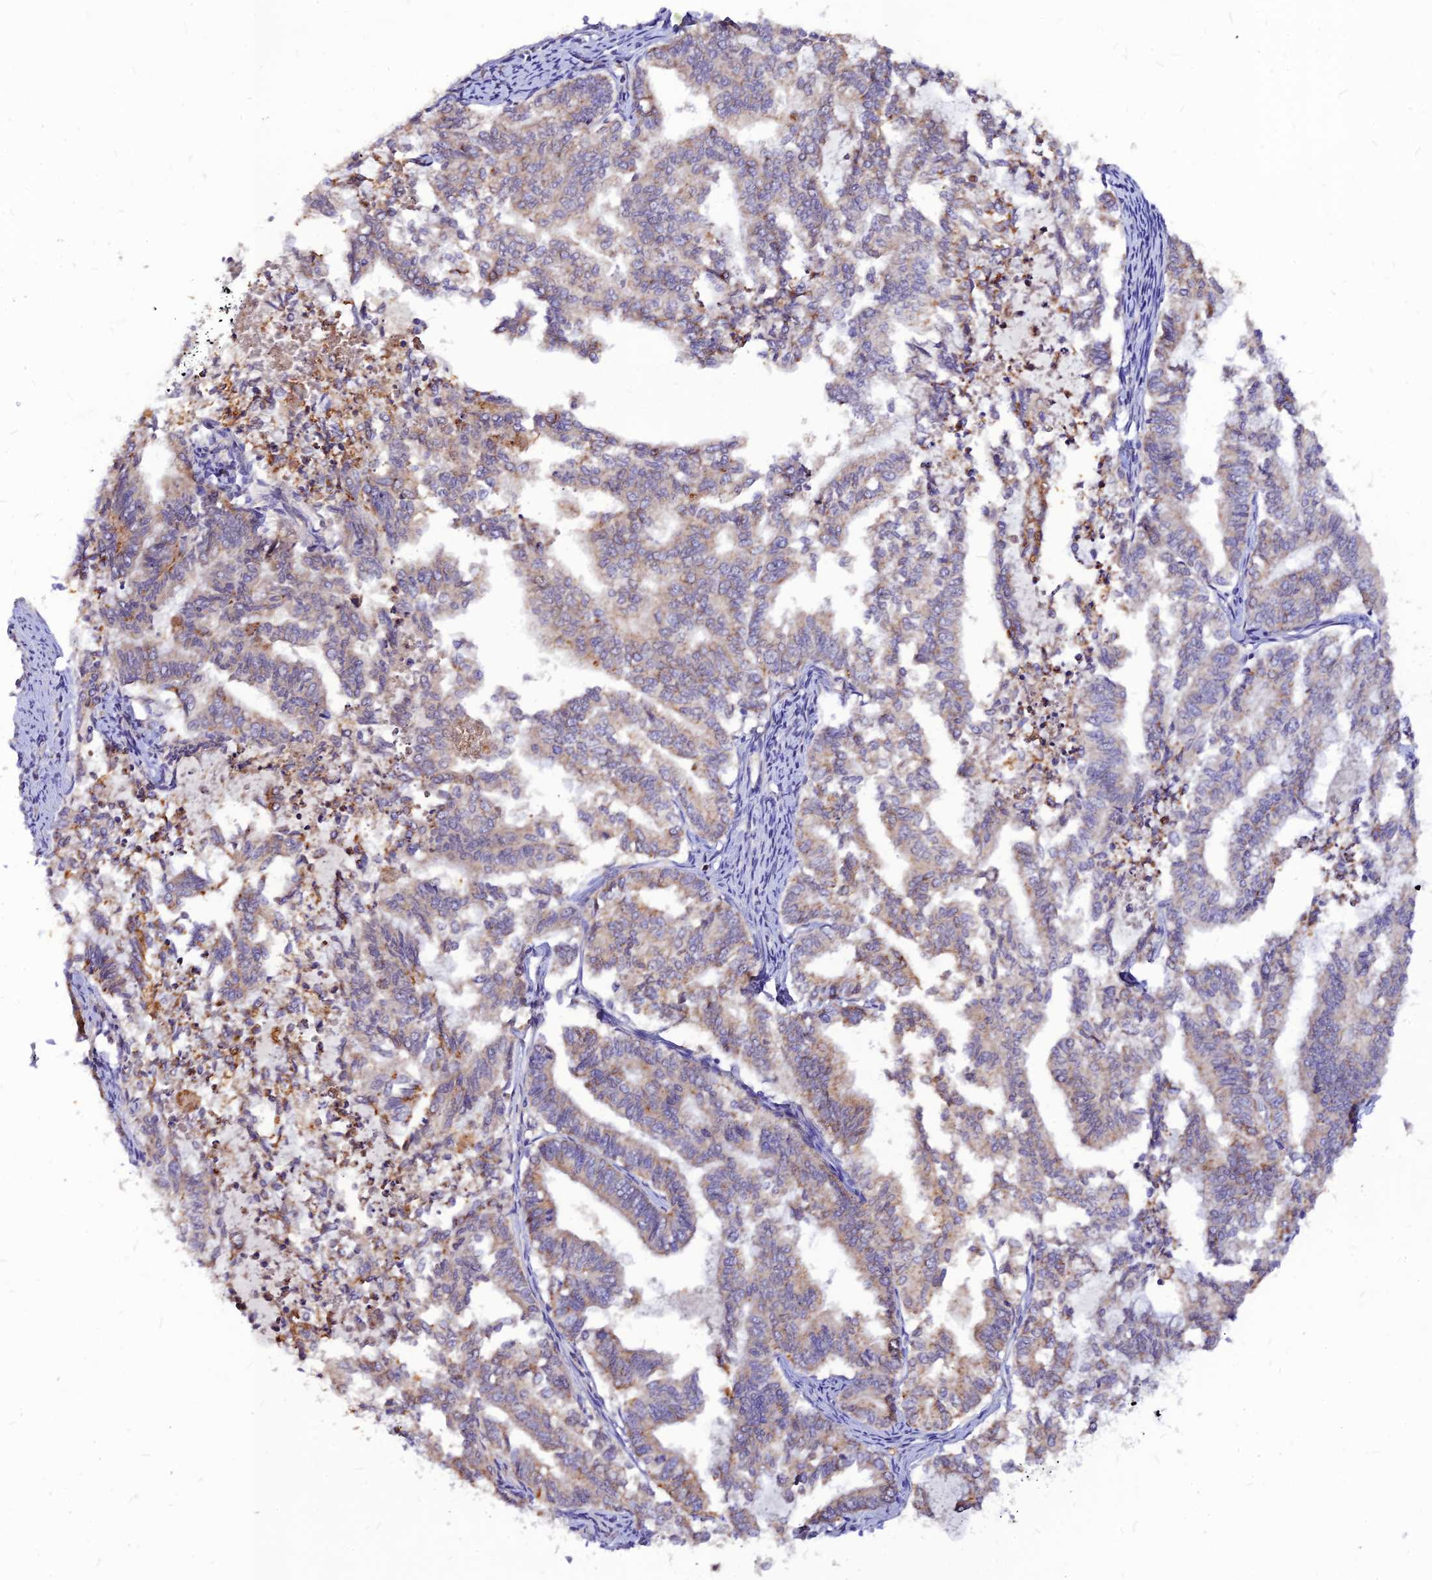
{"staining": {"intensity": "moderate", "quantity": "<25%", "location": "cytoplasmic/membranous"}, "tissue": "endometrial cancer", "cell_type": "Tumor cells", "image_type": "cancer", "snomed": [{"axis": "morphology", "description": "Adenocarcinoma, NOS"}, {"axis": "topography", "description": "Endometrium"}], "caption": "Endometrial cancer (adenocarcinoma) stained with IHC exhibits moderate cytoplasmic/membranous staining in about <25% of tumor cells.", "gene": "CZIB", "patient": {"sex": "female", "age": 79}}